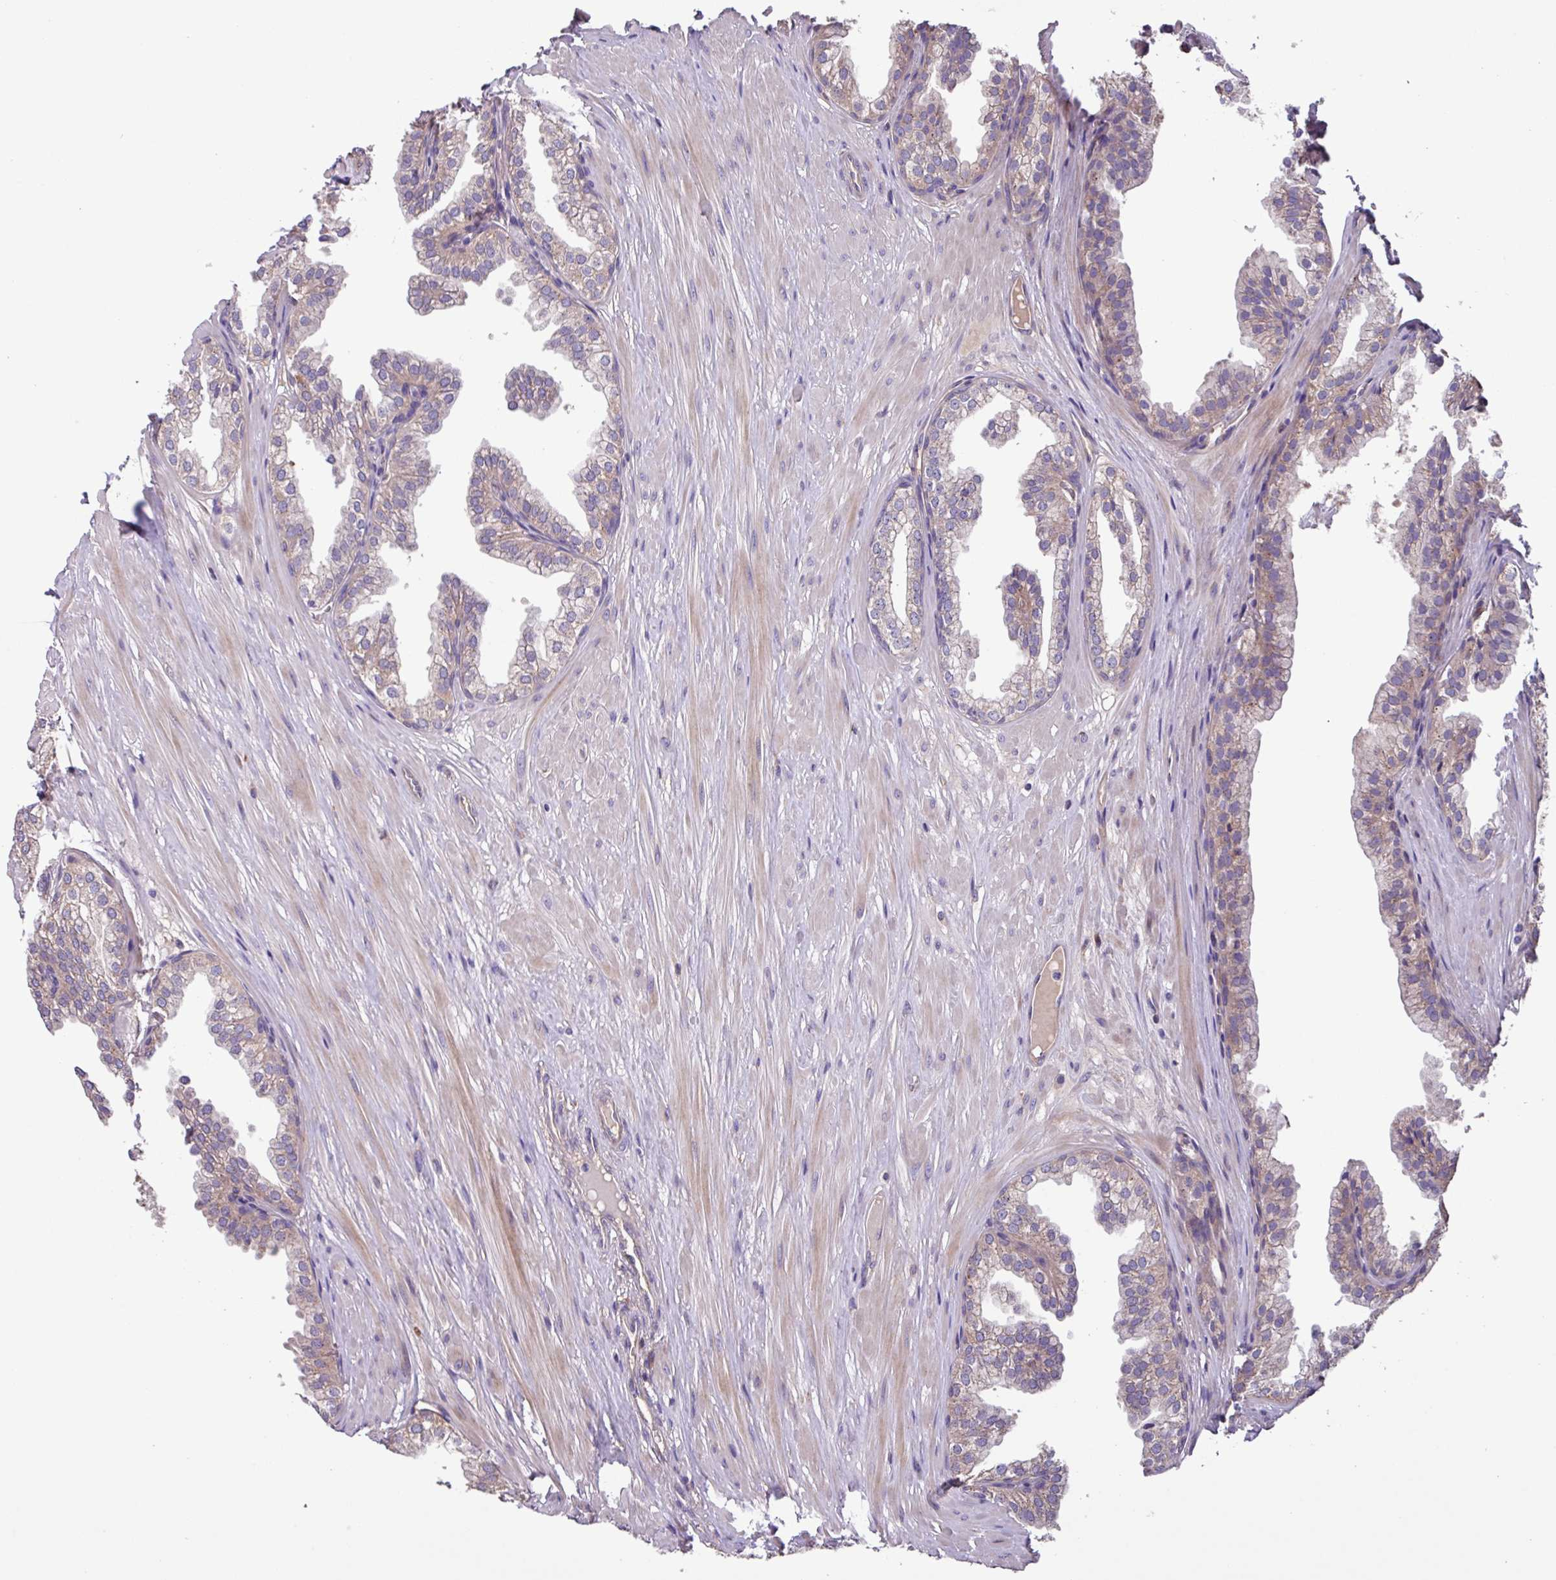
{"staining": {"intensity": "weak", "quantity": "25%-75%", "location": "cytoplasmic/membranous"}, "tissue": "prostate", "cell_type": "Glandular cells", "image_type": "normal", "snomed": [{"axis": "morphology", "description": "Normal tissue, NOS"}, {"axis": "topography", "description": "Prostate"}, {"axis": "topography", "description": "Peripheral nerve tissue"}], "caption": "Immunohistochemical staining of benign human prostate exhibits low levels of weak cytoplasmic/membranous positivity in about 25%-75% of glandular cells. (DAB IHC with brightfield microscopy, high magnification).", "gene": "PTPRQ", "patient": {"sex": "male", "age": 55}}